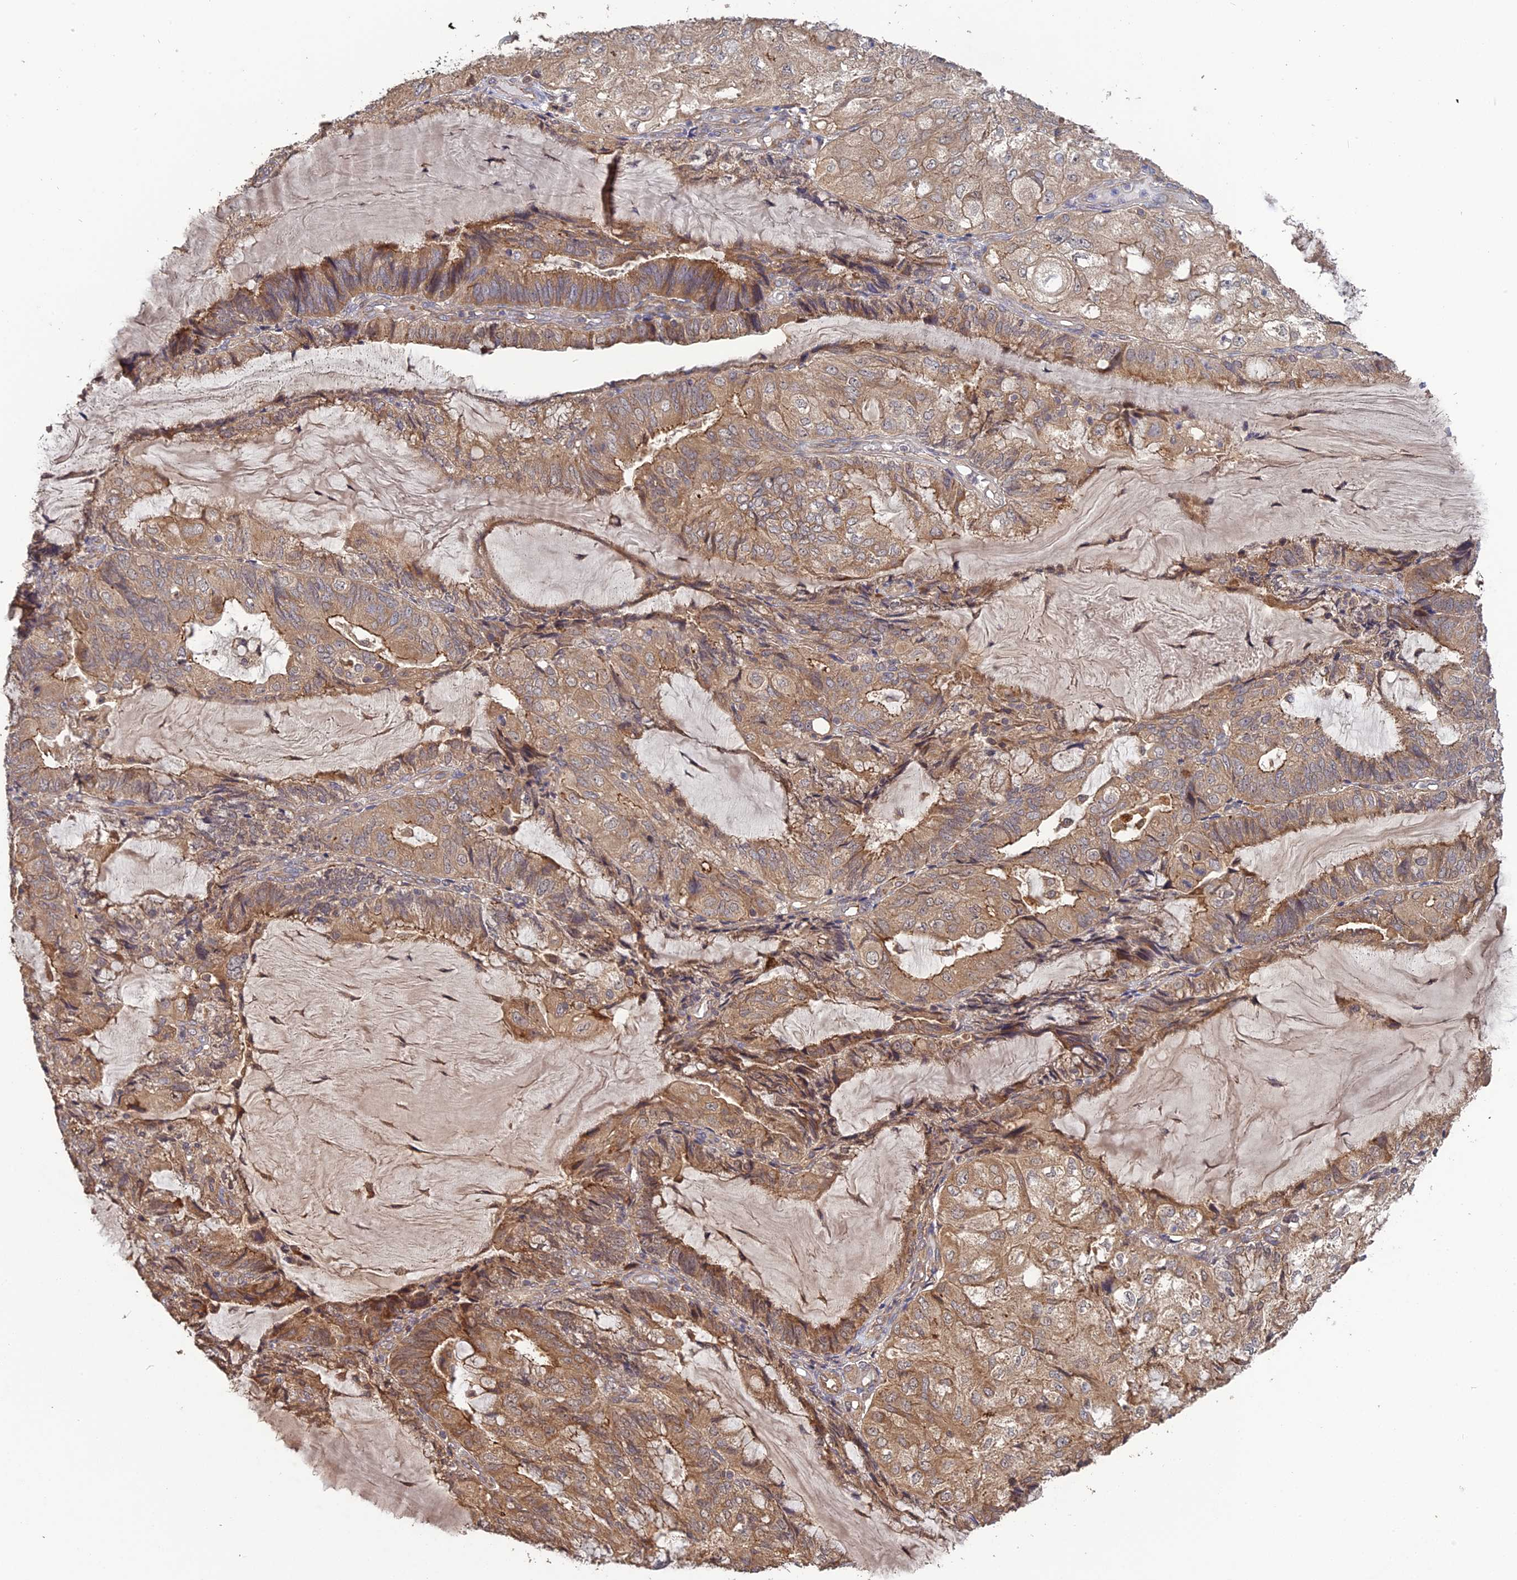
{"staining": {"intensity": "moderate", "quantity": ">75%", "location": "cytoplasmic/membranous"}, "tissue": "endometrial cancer", "cell_type": "Tumor cells", "image_type": "cancer", "snomed": [{"axis": "morphology", "description": "Adenocarcinoma, NOS"}, {"axis": "topography", "description": "Endometrium"}], "caption": "An immunohistochemistry (IHC) micrograph of tumor tissue is shown. Protein staining in brown labels moderate cytoplasmic/membranous positivity in adenocarcinoma (endometrial) within tumor cells. (Stains: DAB (3,3'-diaminobenzidine) in brown, nuclei in blue, Microscopy: brightfield microscopy at high magnification).", "gene": "ARHGAP40", "patient": {"sex": "female", "age": 81}}